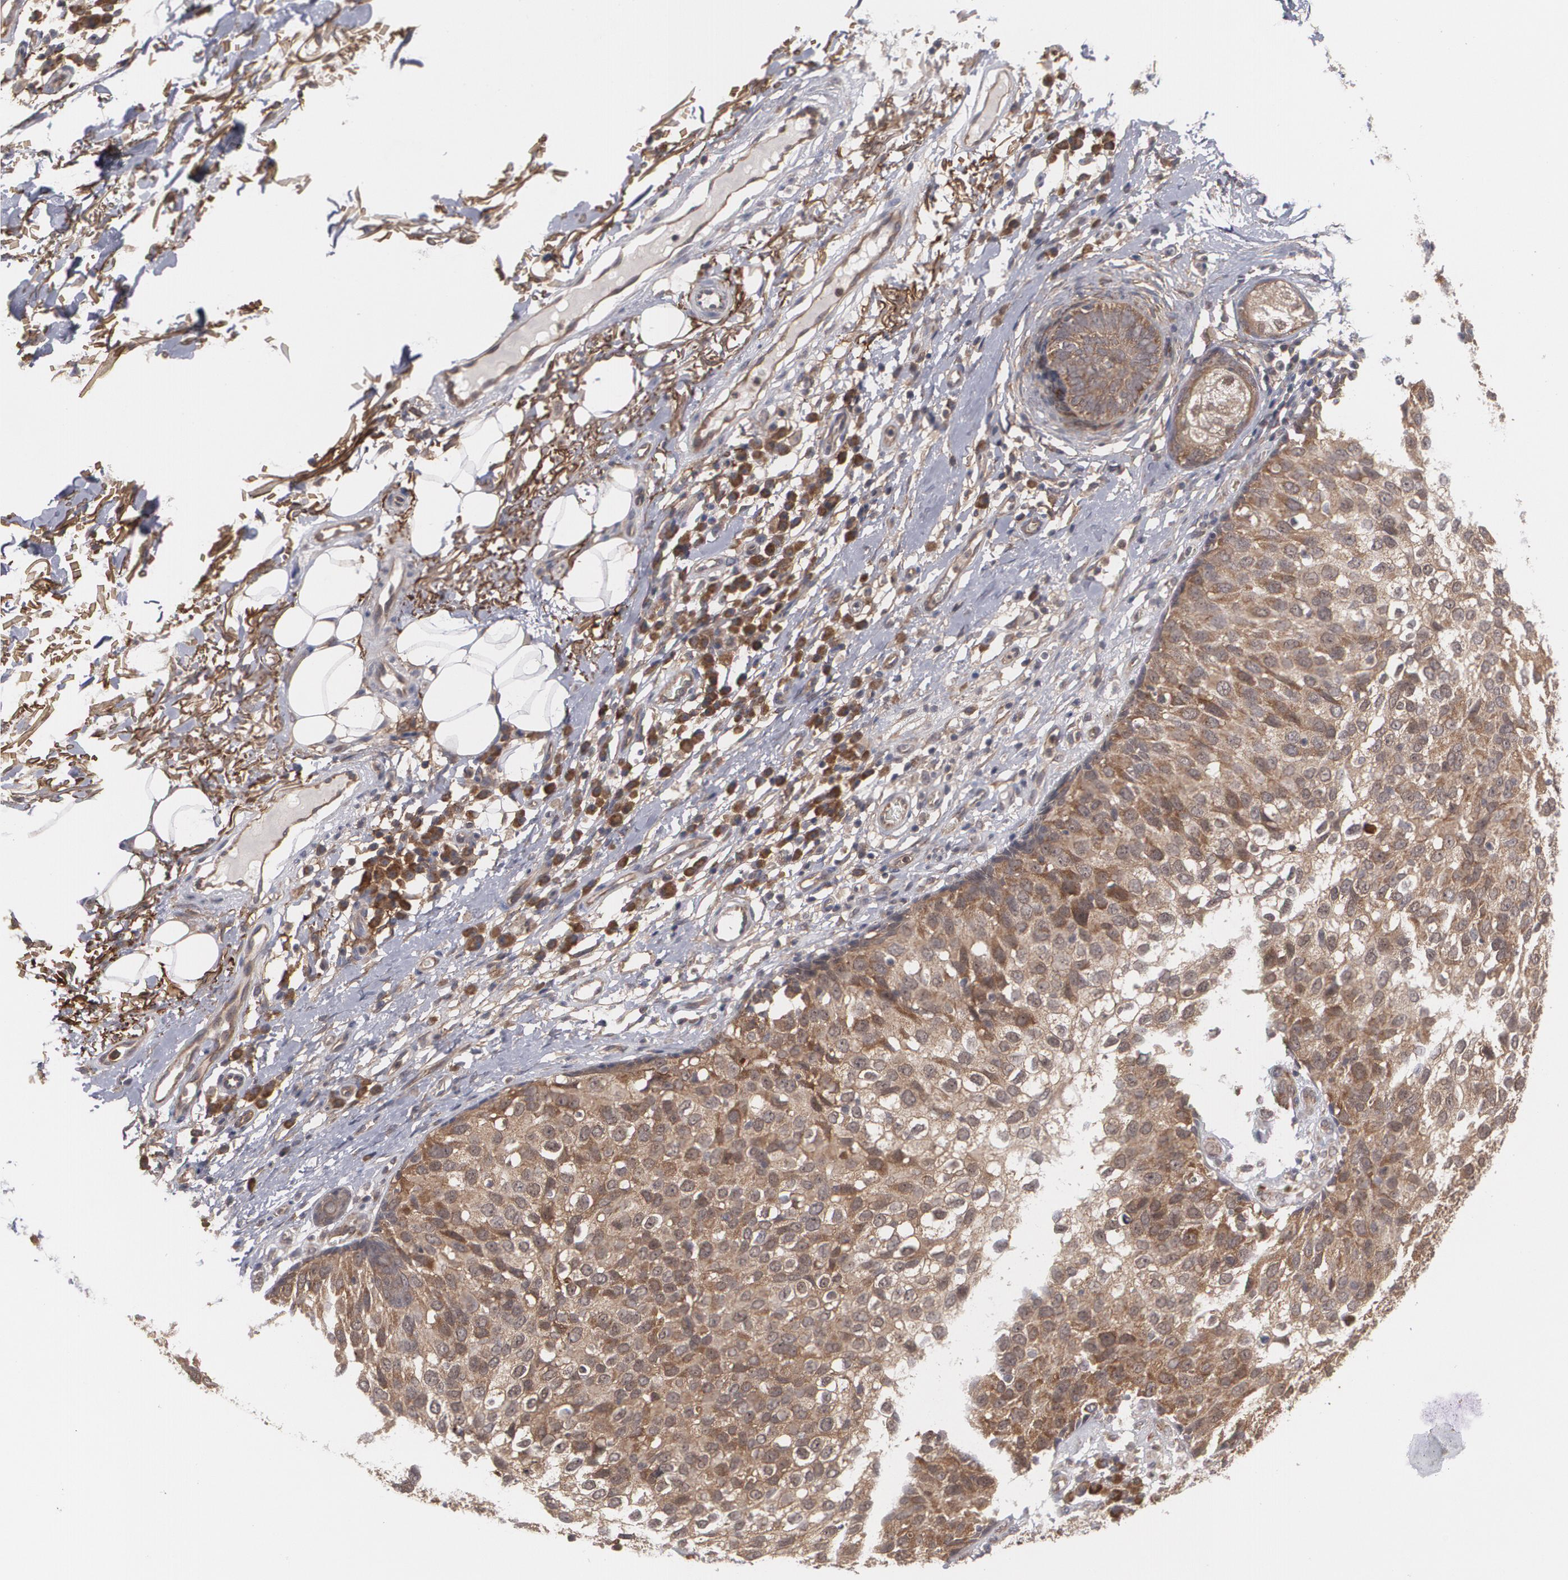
{"staining": {"intensity": "moderate", "quantity": ">75%", "location": "cytoplasmic/membranous"}, "tissue": "skin cancer", "cell_type": "Tumor cells", "image_type": "cancer", "snomed": [{"axis": "morphology", "description": "Squamous cell carcinoma, NOS"}, {"axis": "topography", "description": "Skin"}], "caption": "Moderate cytoplasmic/membranous positivity for a protein is identified in approximately >75% of tumor cells of skin cancer (squamous cell carcinoma) using immunohistochemistry.", "gene": "BMP6", "patient": {"sex": "male", "age": 87}}